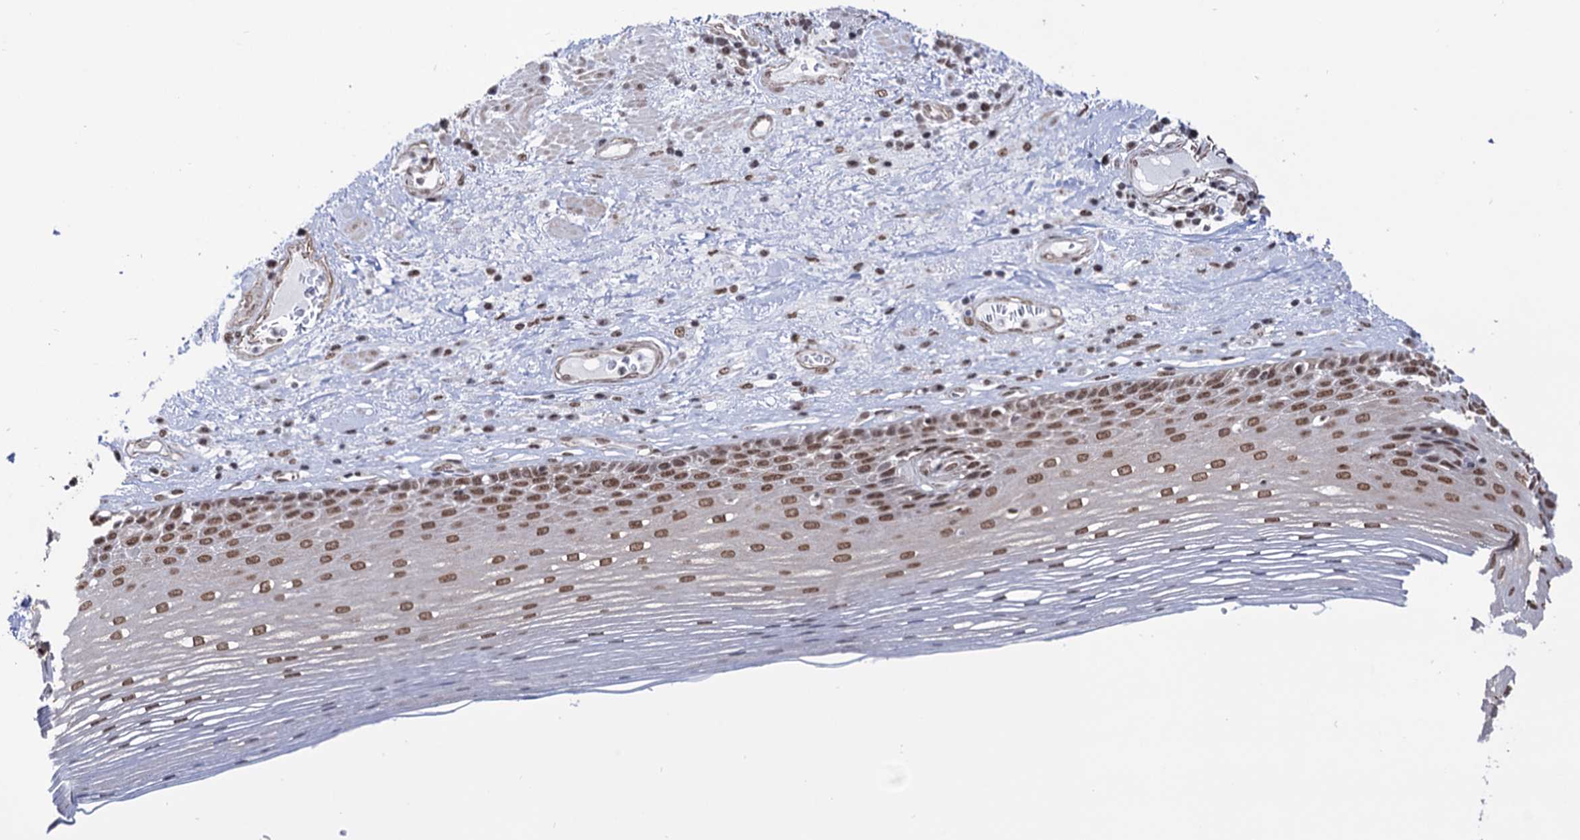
{"staining": {"intensity": "moderate", "quantity": ">75%", "location": "nuclear"}, "tissue": "esophagus", "cell_type": "Squamous epithelial cells", "image_type": "normal", "snomed": [{"axis": "morphology", "description": "Normal tissue, NOS"}, {"axis": "topography", "description": "Esophagus"}], "caption": "An IHC histopathology image of benign tissue is shown. Protein staining in brown highlights moderate nuclear positivity in esophagus within squamous epithelial cells. (DAB (3,3'-diaminobenzidine) IHC, brown staining for protein, blue staining for nuclei).", "gene": "ABHD10", "patient": {"sex": "male", "age": 62}}